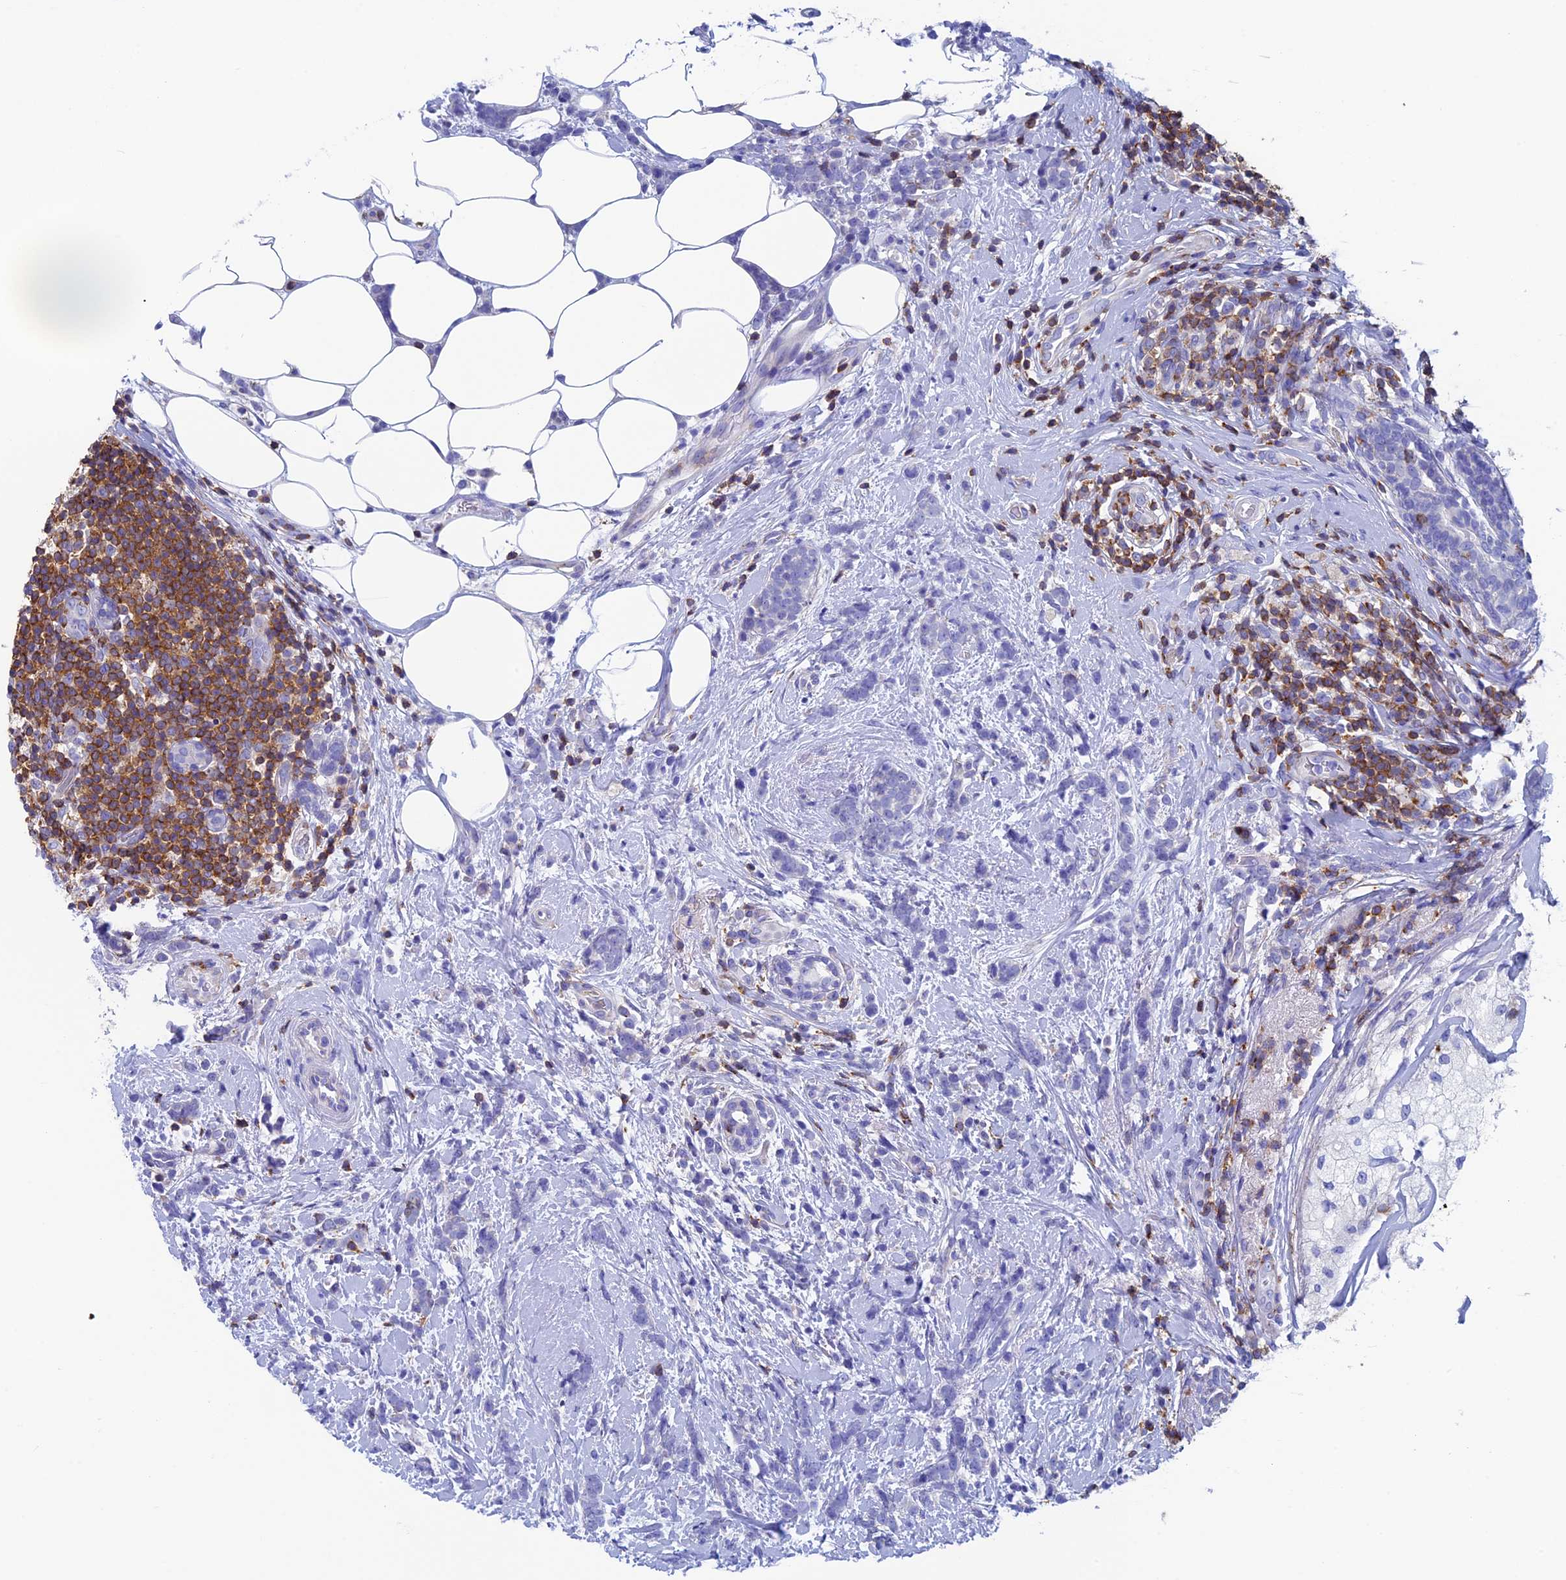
{"staining": {"intensity": "negative", "quantity": "none", "location": "none"}, "tissue": "breast cancer", "cell_type": "Tumor cells", "image_type": "cancer", "snomed": [{"axis": "morphology", "description": "Lobular carcinoma"}, {"axis": "topography", "description": "Breast"}], "caption": "Image shows no protein positivity in tumor cells of breast cancer tissue.", "gene": "SEPTIN1", "patient": {"sex": "female", "age": 58}}